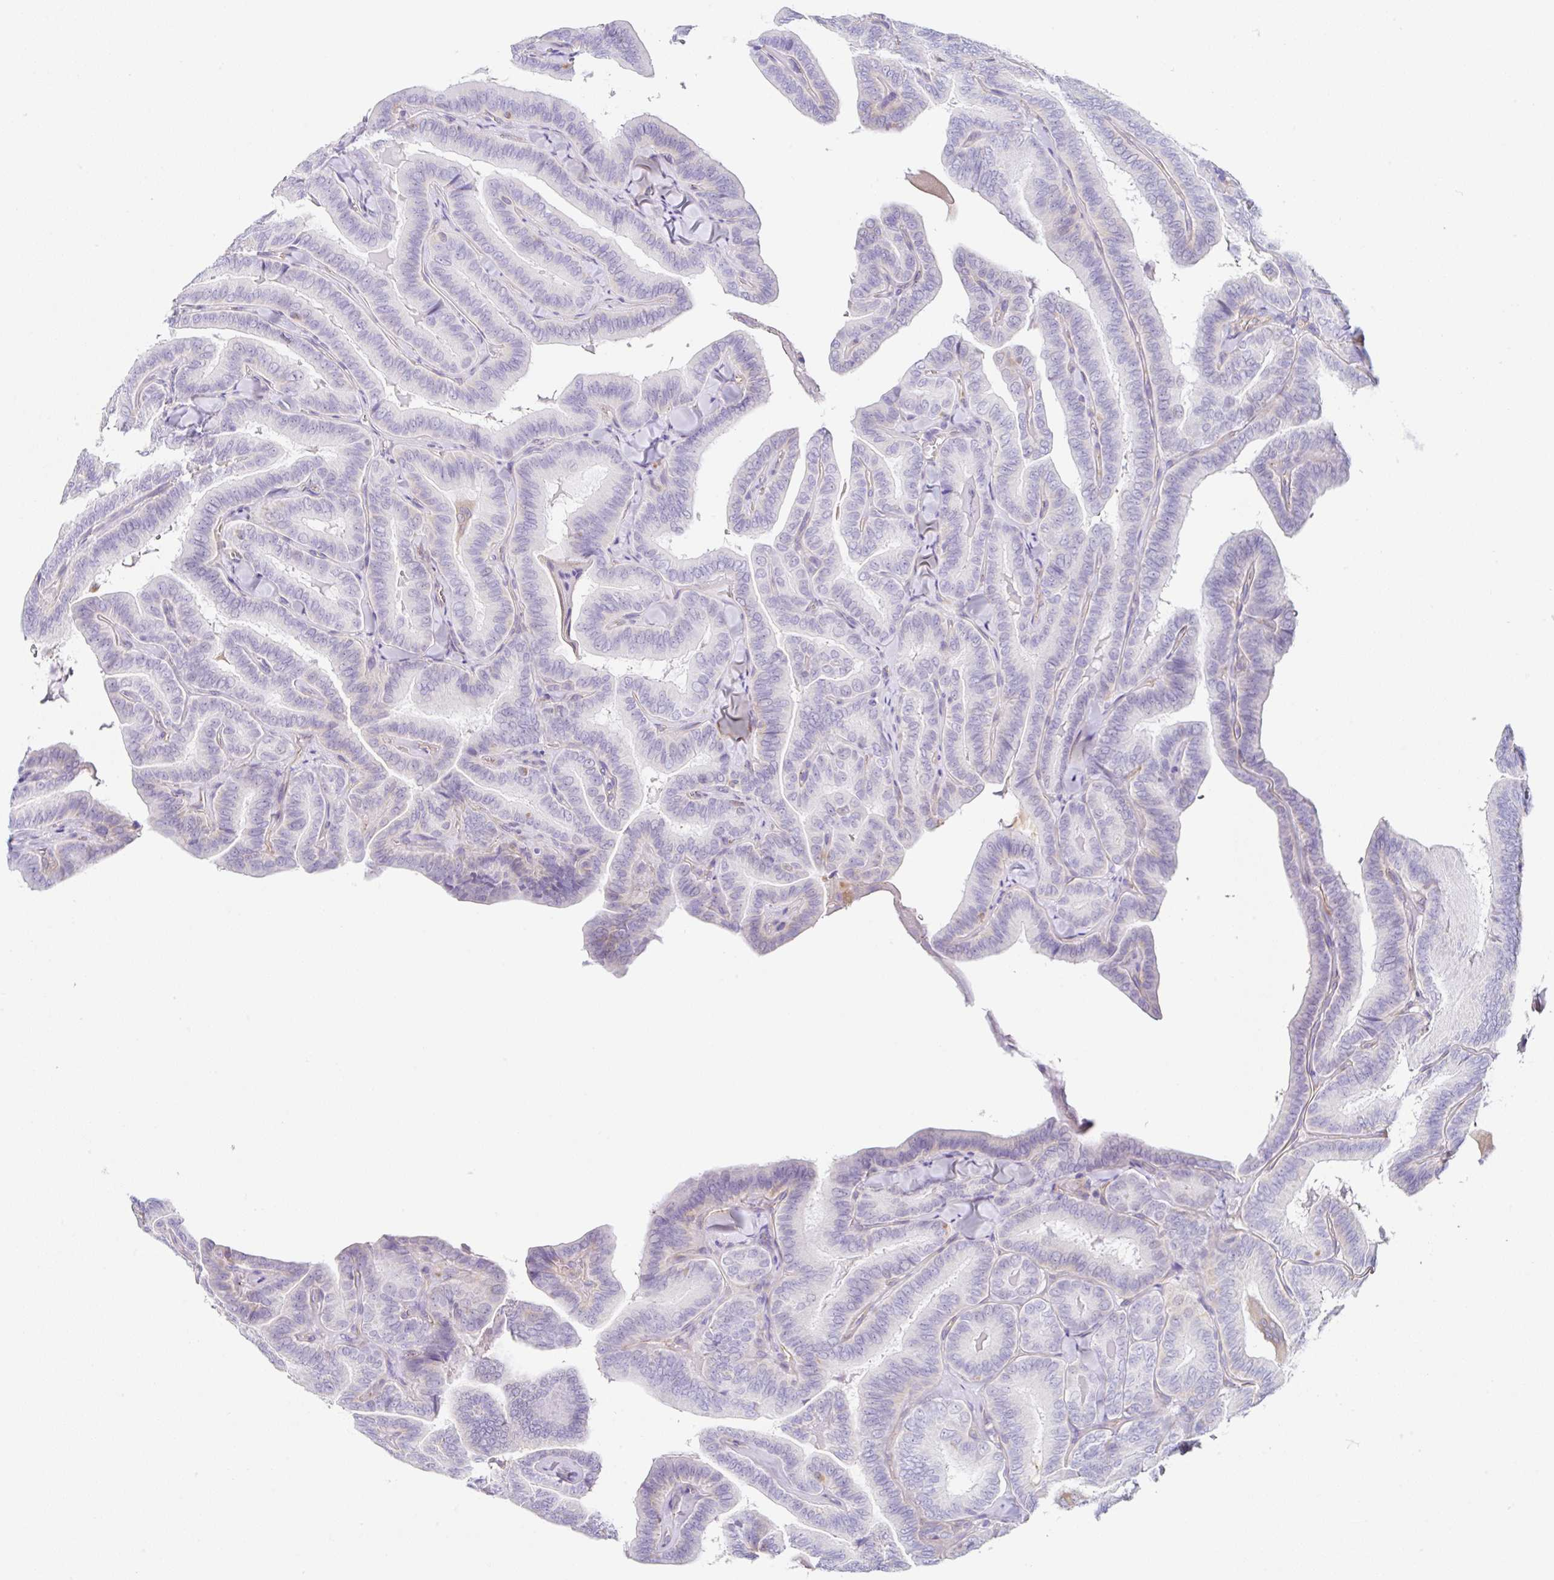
{"staining": {"intensity": "negative", "quantity": "none", "location": "none"}, "tissue": "thyroid cancer", "cell_type": "Tumor cells", "image_type": "cancer", "snomed": [{"axis": "morphology", "description": "Papillary adenocarcinoma, NOS"}, {"axis": "topography", "description": "Thyroid gland"}], "caption": "The histopathology image exhibits no significant positivity in tumor cells of papillary adenocarcinoma (thyroid).", "gene": "DKK4", "patient": {"sex": "male", "age": 61}}